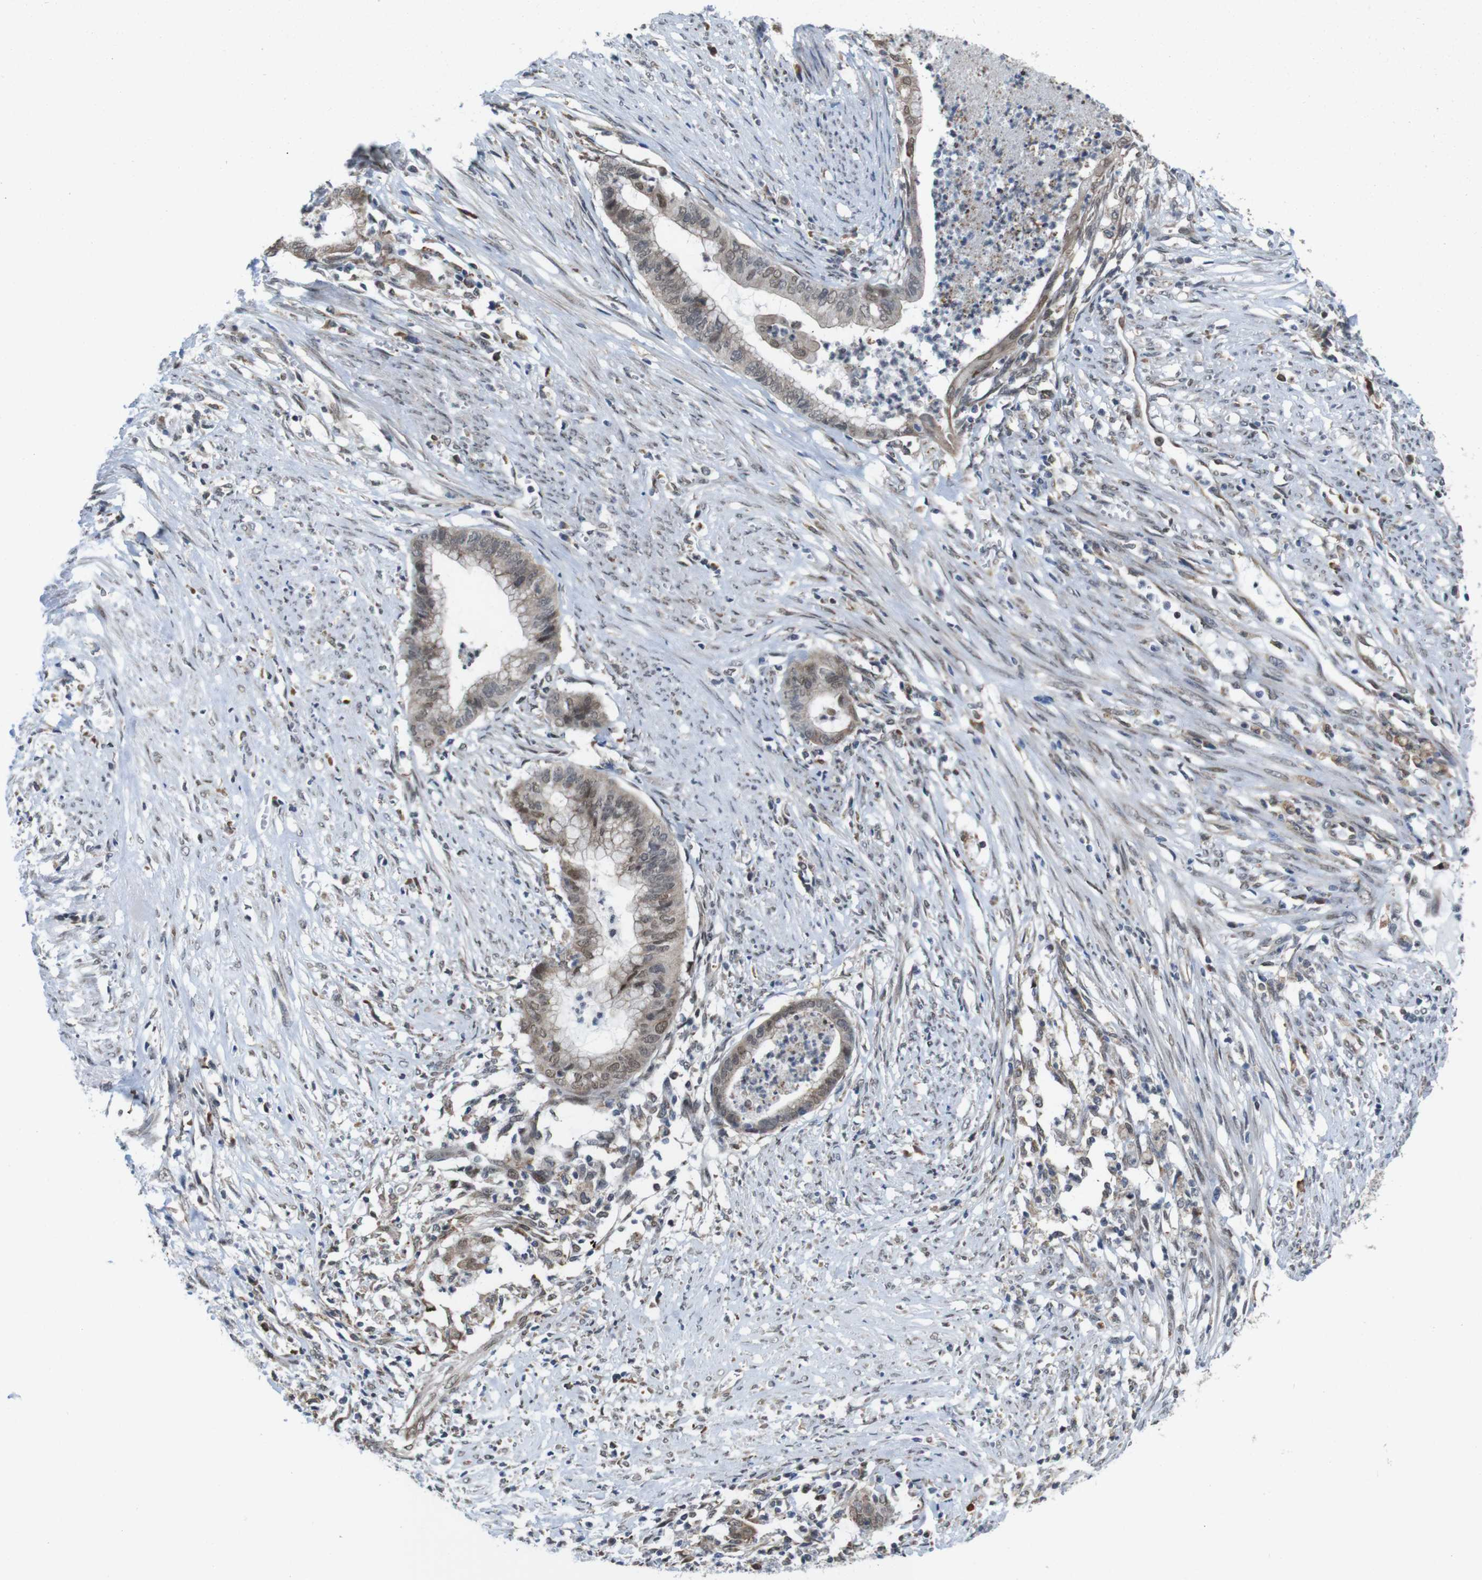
{"staining": {"intensity": "moderate", "quantity": ">75%", "location": "cytoplasmic/membranous,nuclear"}, "tissue": "endometrial cancer", "cell_type": "Tumor cells", "image_type": "cancer", "snomed": [{"axis": "morphology", "description": "Necrosis, NOS"}, {"axis": "morphology", "description": "Adenocarcinoma, NOS"}, {"axis": "topography", "description": "Endometrium"}], "caption": "Immunohistochemical staining of endometrial adenocarcinoma displays medium levels of moderate cytoplasmic/membranous and nuclear protein expression in approximately >75% of tumor cells.", "gene": "PNMA8A", "patient": {"sex": "female", "age": 79}}